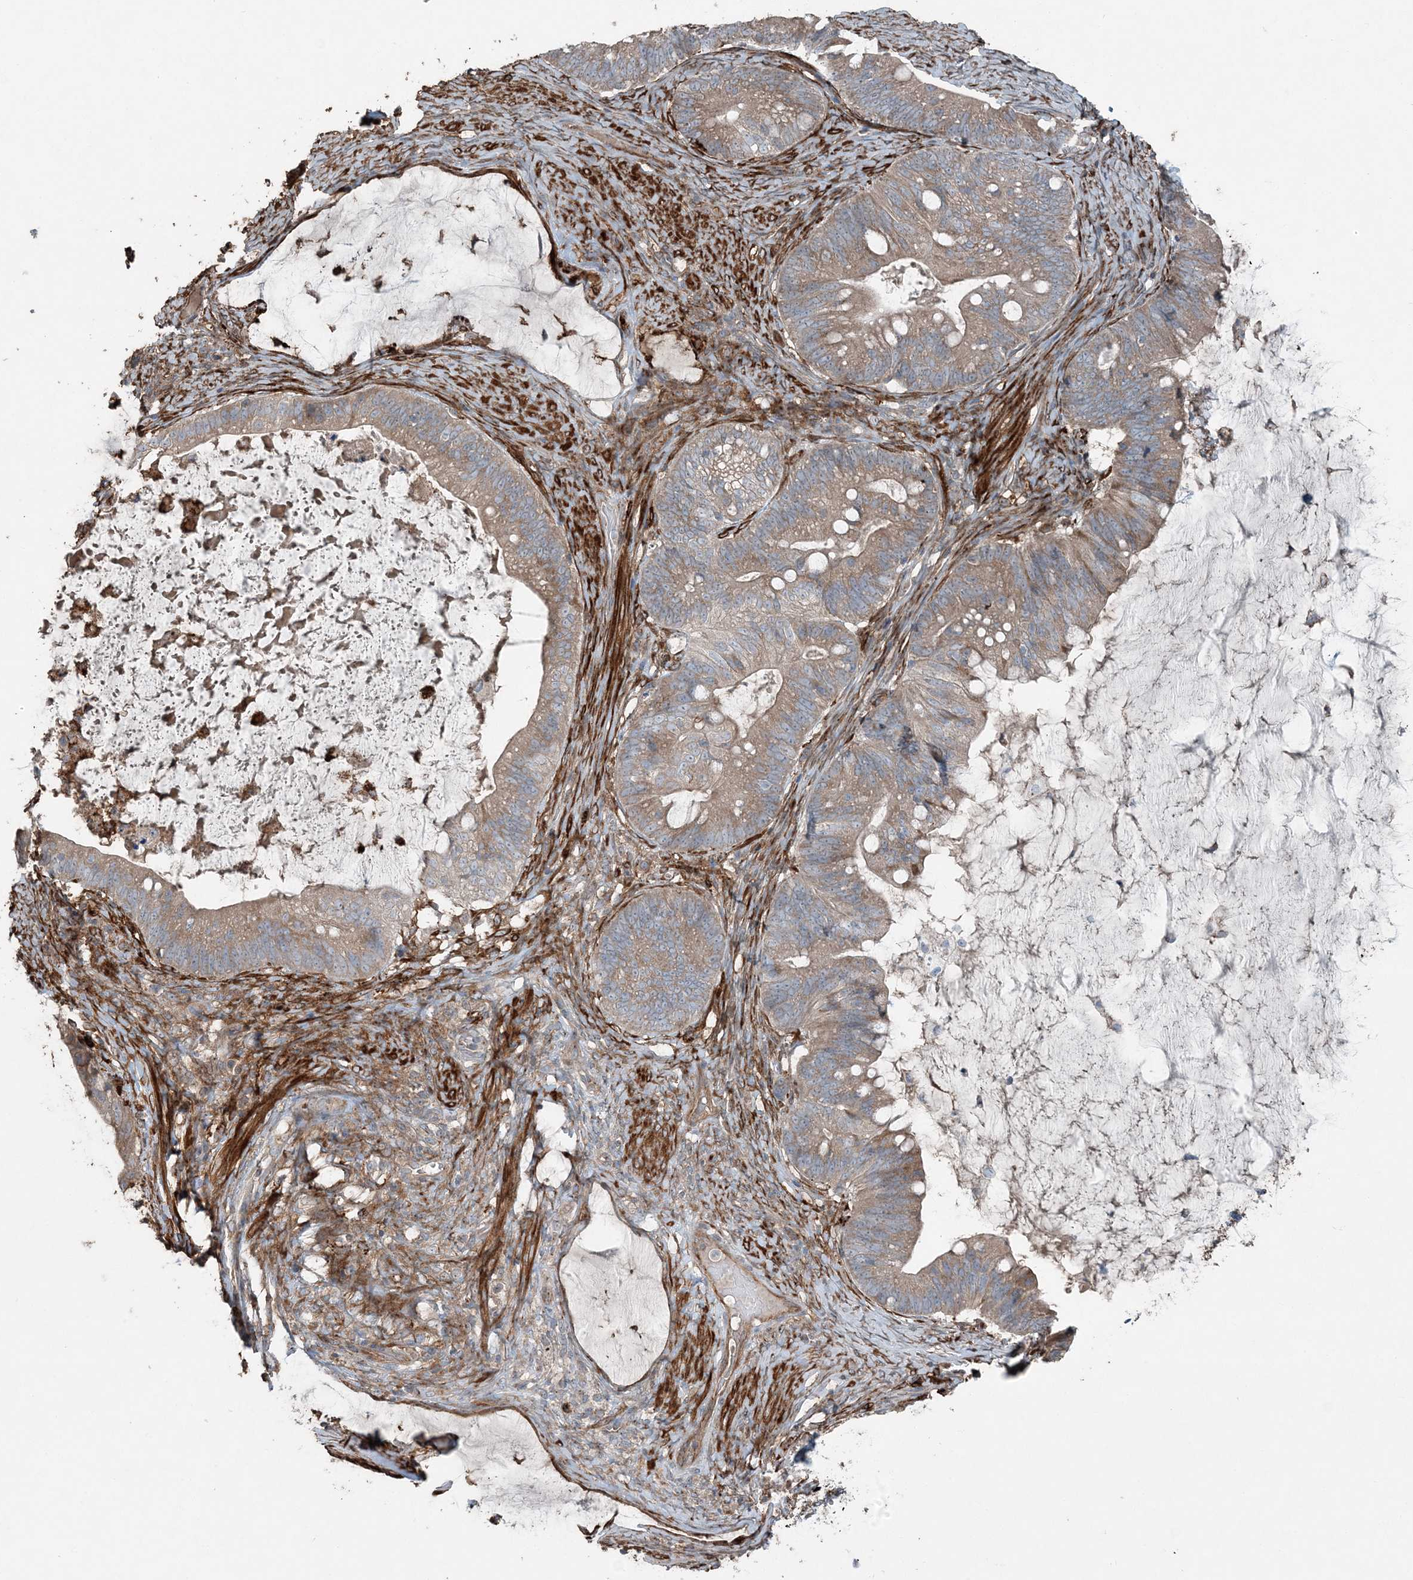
{"staining": {"intensity": "moderate", "quantity": ">75%", "location": "cytoplasmic/membranous"}, "tissue": "ovarian cancer", "cell_type": "Tumor cells", "image_type": "cancer", "snomed": [{"axis": "morphology", "description": "Cystadenocarcinoma, mucinous, NOS"}, {"axis": "topography", "description": "Ovary"}], "caption": "About >75% of tumor cells in human ovarian mucinous cystadenocarcinoma reveal moderate cytoplasmic/membranous protein positivity as visualized by brown immunohistochemical staining.", "gene": "KY", "patient": {"sex": "female", "age": 61}}